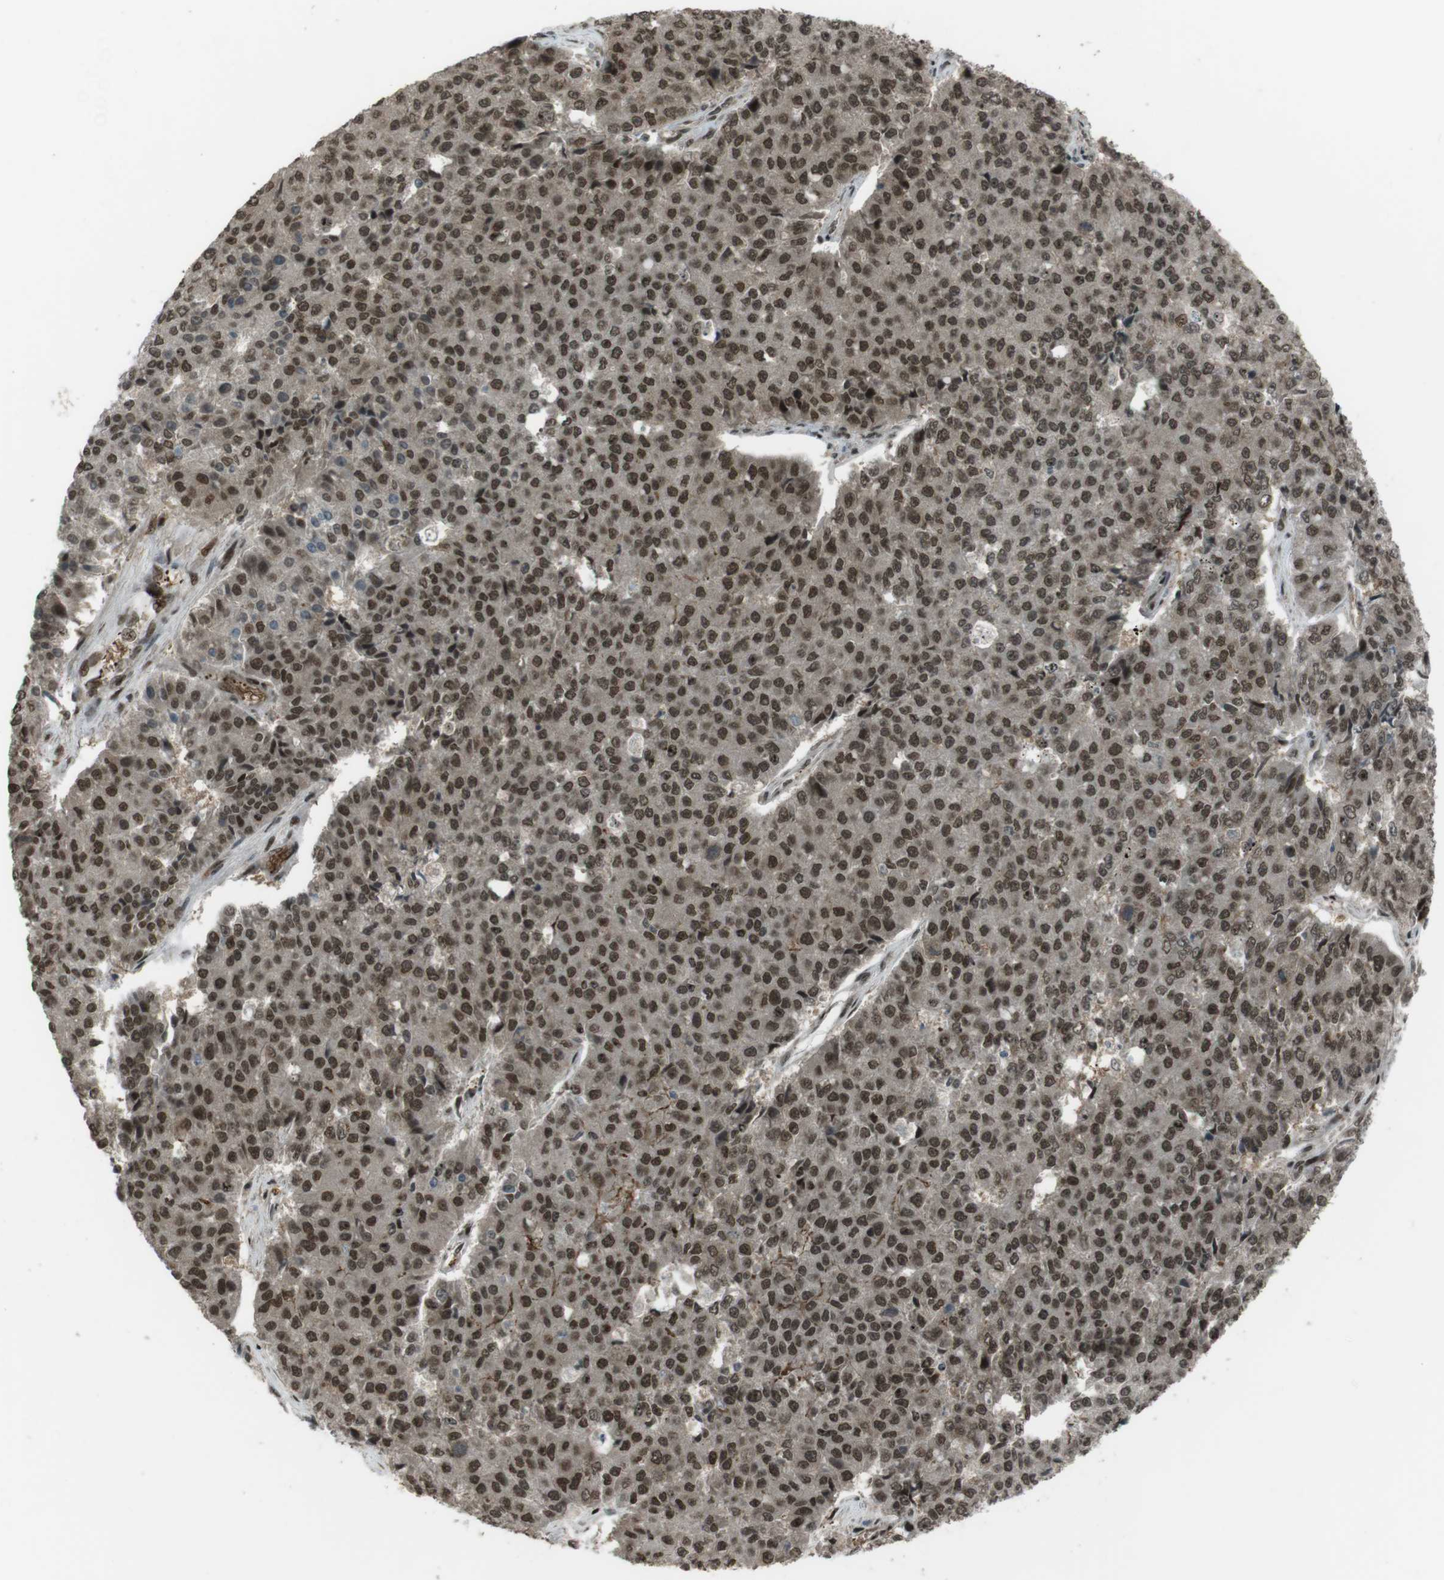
{"staining": {"intensity": "strong", "quantity": ">75%", "location": "cytoplasmic/membranous,nuclear"}, "tissue": "pancreatic cancer", "cell_type": "Tumor cells", "image_type": "cancer", "snomed": [{"axis": "morphology", "description": "Adenocarcinoma, NOS"}, {"axis": "topography", "description": "Pancreas"}], "caption": "Pancreatic adenocarcinoma was stained to show a protein in brown. There is high levels of strong cytoplasmic/membranous and nuclear positivity in about >75% of tumor cells.", "gene": "SLITRK5", "patient": {"sex": "male", "age": 50}}